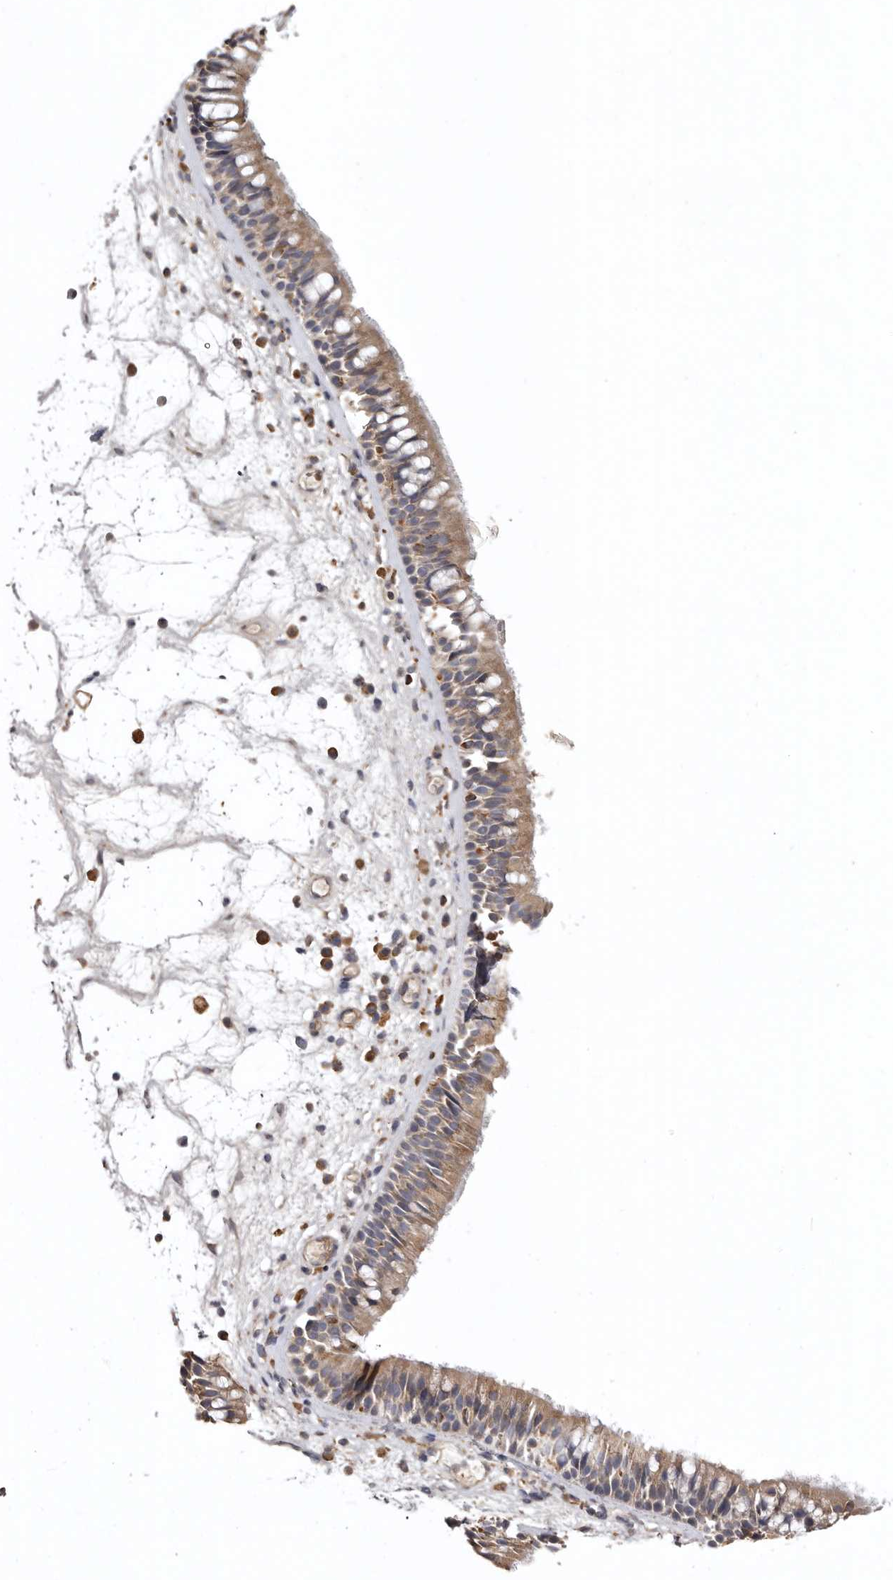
{"staining": {"intensity": "moderate", "quantity": ">75%", "location": "cytoplasmic/membranous"}, "tissue": "nasopharynx", "cell_type": "Respiratory epithelial cells", "image_type": "normal", "snomed": [{"axis": "morphology", "description": "Normal tissue, NOS"}, {"axis": "morphology", "description": "Inflammation, NOS"}, {"axis": "morphology", "description": "Malignant melanoma, Metastatic site"}, {"axis": "topography", "description": "Nasopharynx"}], "caption": "Nasopharynx was stained to show a protein in brown. There is medium levels of moderate cytoplasmic/membranous positivity in about >75% of respiratory epithelial cells. The staining is performed using DAB brown chromogen to label protein expression. The nuclei are counter-stained blue using hematoxylin.", "gene": "INKA2", "patient": {"sex": "male", "age": 70}}